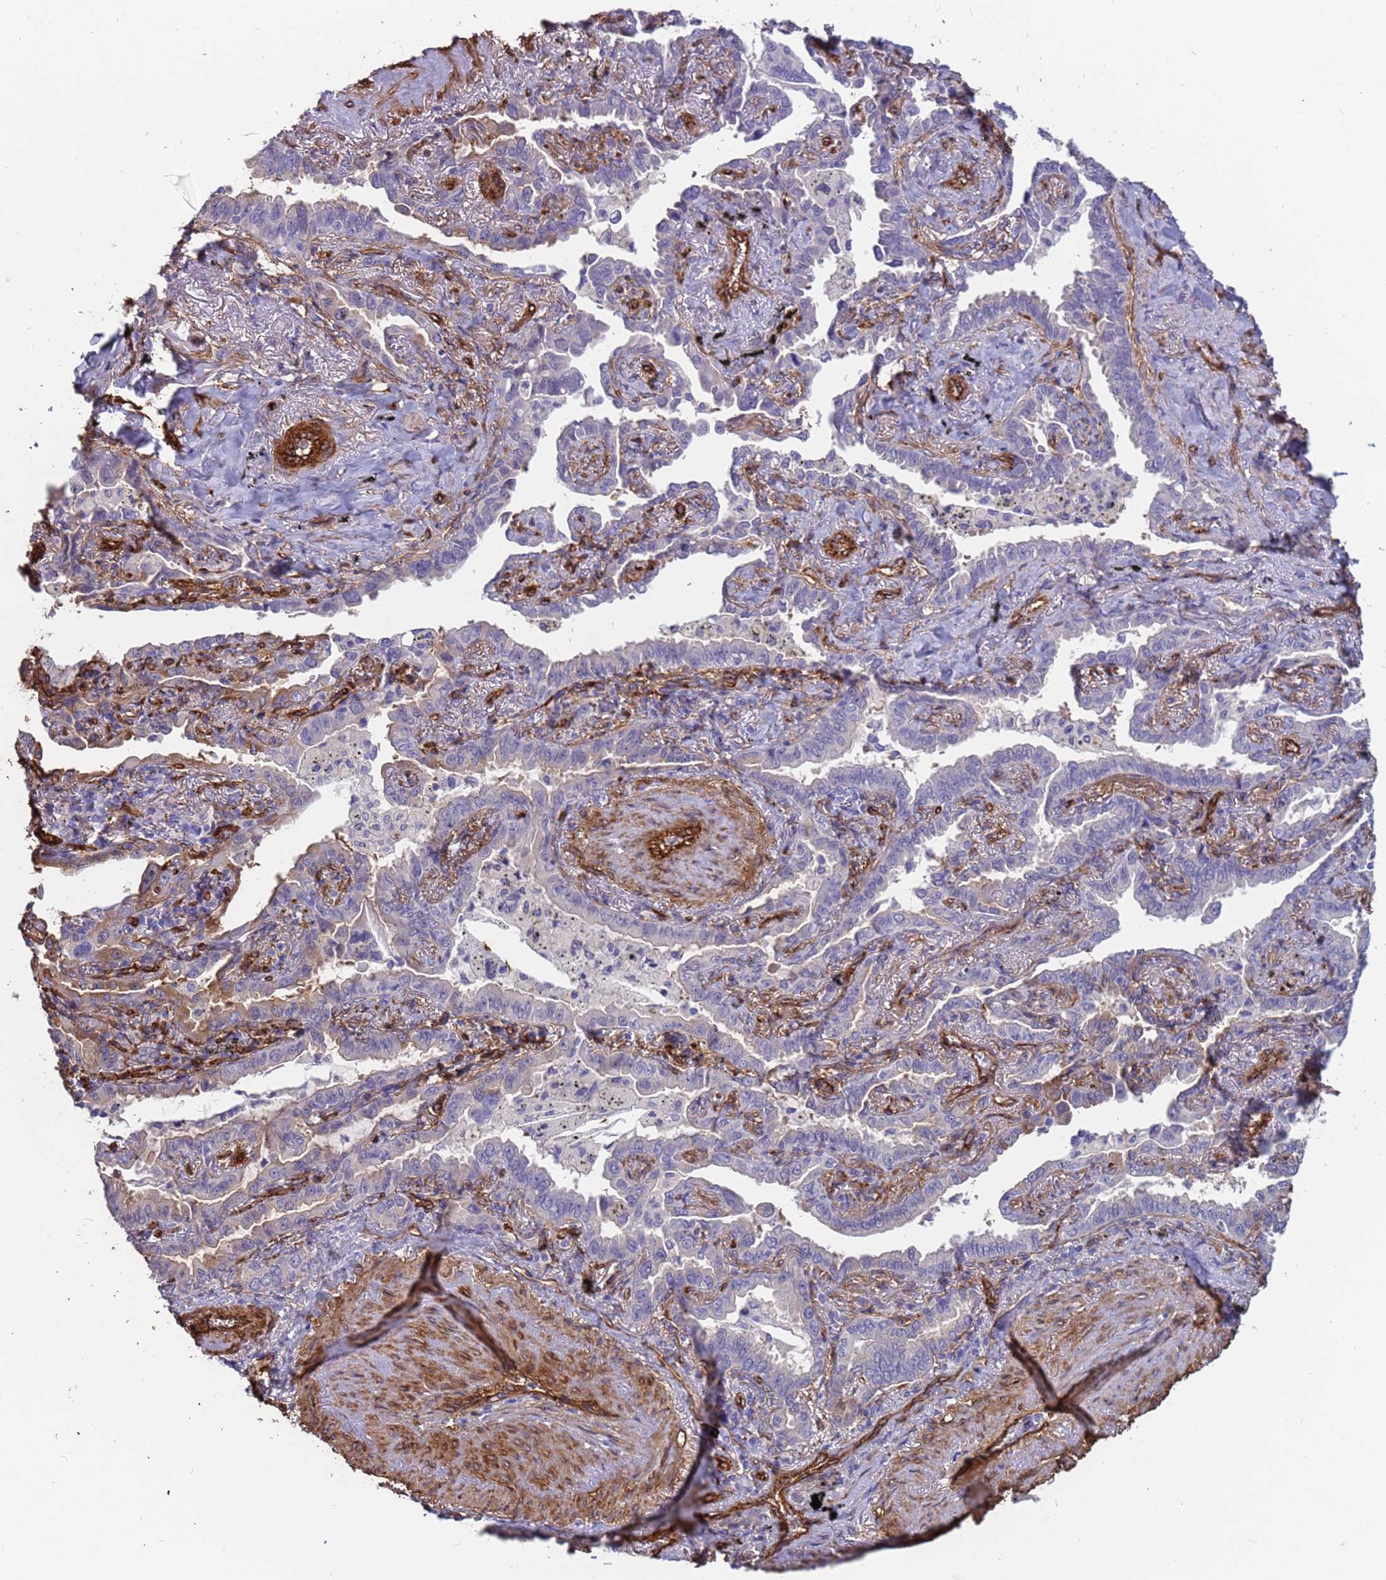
{"staining": {"intensity": "negative", "quantity": "none", "location": "none"}, "tissue": "lung cancer", "cell_type": "Tumor cells", "image_type": "cancer", "snomed": [{"axis": "morphology", "description": "Adenocarcinoma, NOS"}, {"axis": "topography", "description": "Lung"}], "caption": "Lung cancer was stained to show a protein in brown. There is no significant expression in tumor cells.", "gene": "EHD2", "patient": {"sex": "male", "age": 67}}